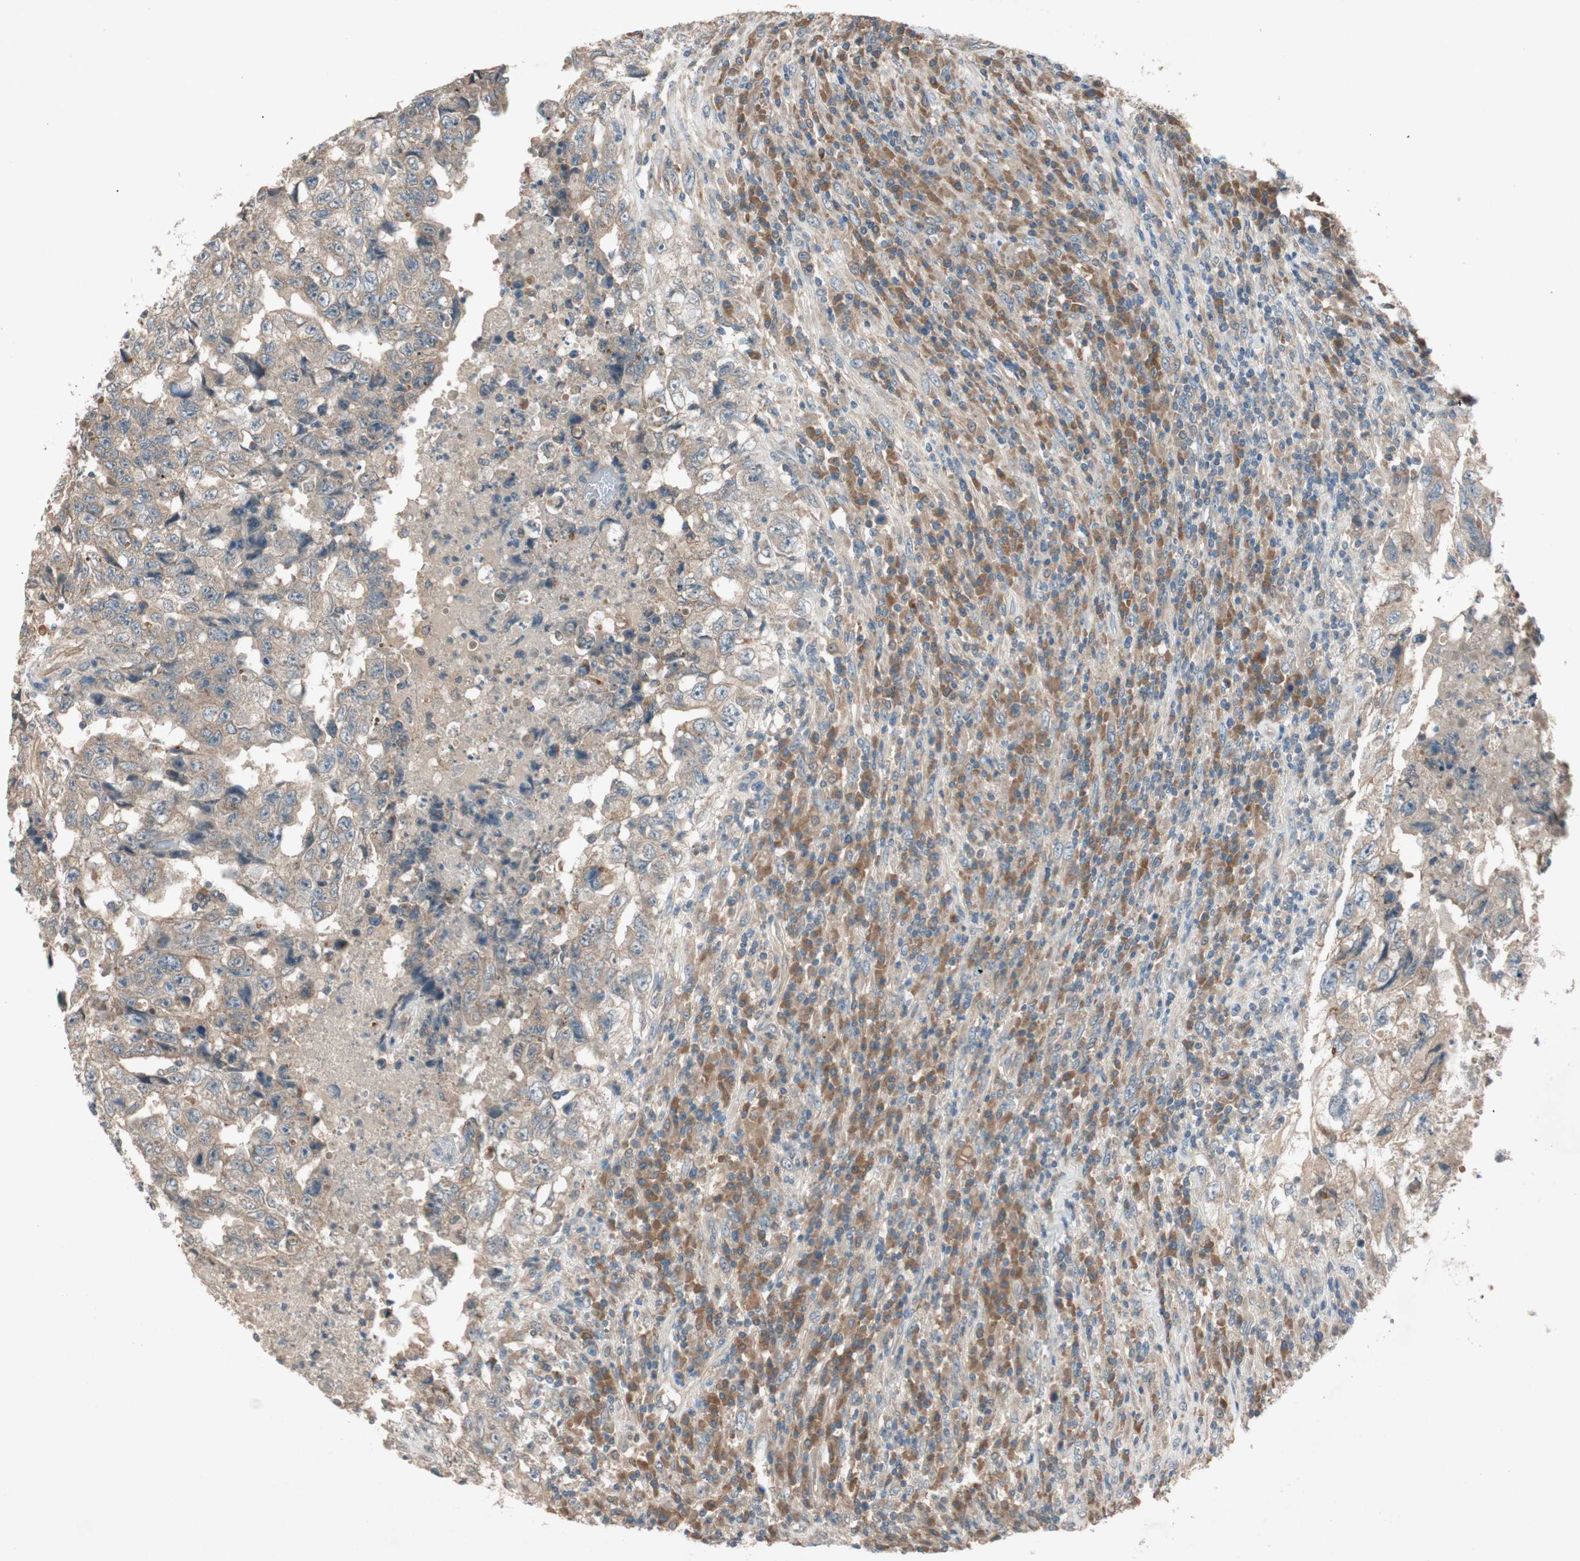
{"staining": {"intensity": "weak", "quantity": ">75%", "location": "cytoplasmic/membranous"}, "tissue": "testis cancer", "cell_type": "Tumor cells", "image_type": "cancer", "snomed": [{"axis": "morphology", "description": "Necrosis, NOS"}, {"axis": "morphology", "description": "Carcinoma, Embryonal, NOS"}, {"axis": "topography", "description": "Testis"}], "caption": "Embryonal carcinoma (testis) was stained to show a protein in brown. There is low levels of weak cytoplasmic/membranous positivity in about >75% of tumor cells. (DAB (3,3'-diaminobenzidine) IHC, brown staining for protein, blue staining for nuclei).", "gene": "NCLN", "patient": {"sex": "male", "age": 19}}